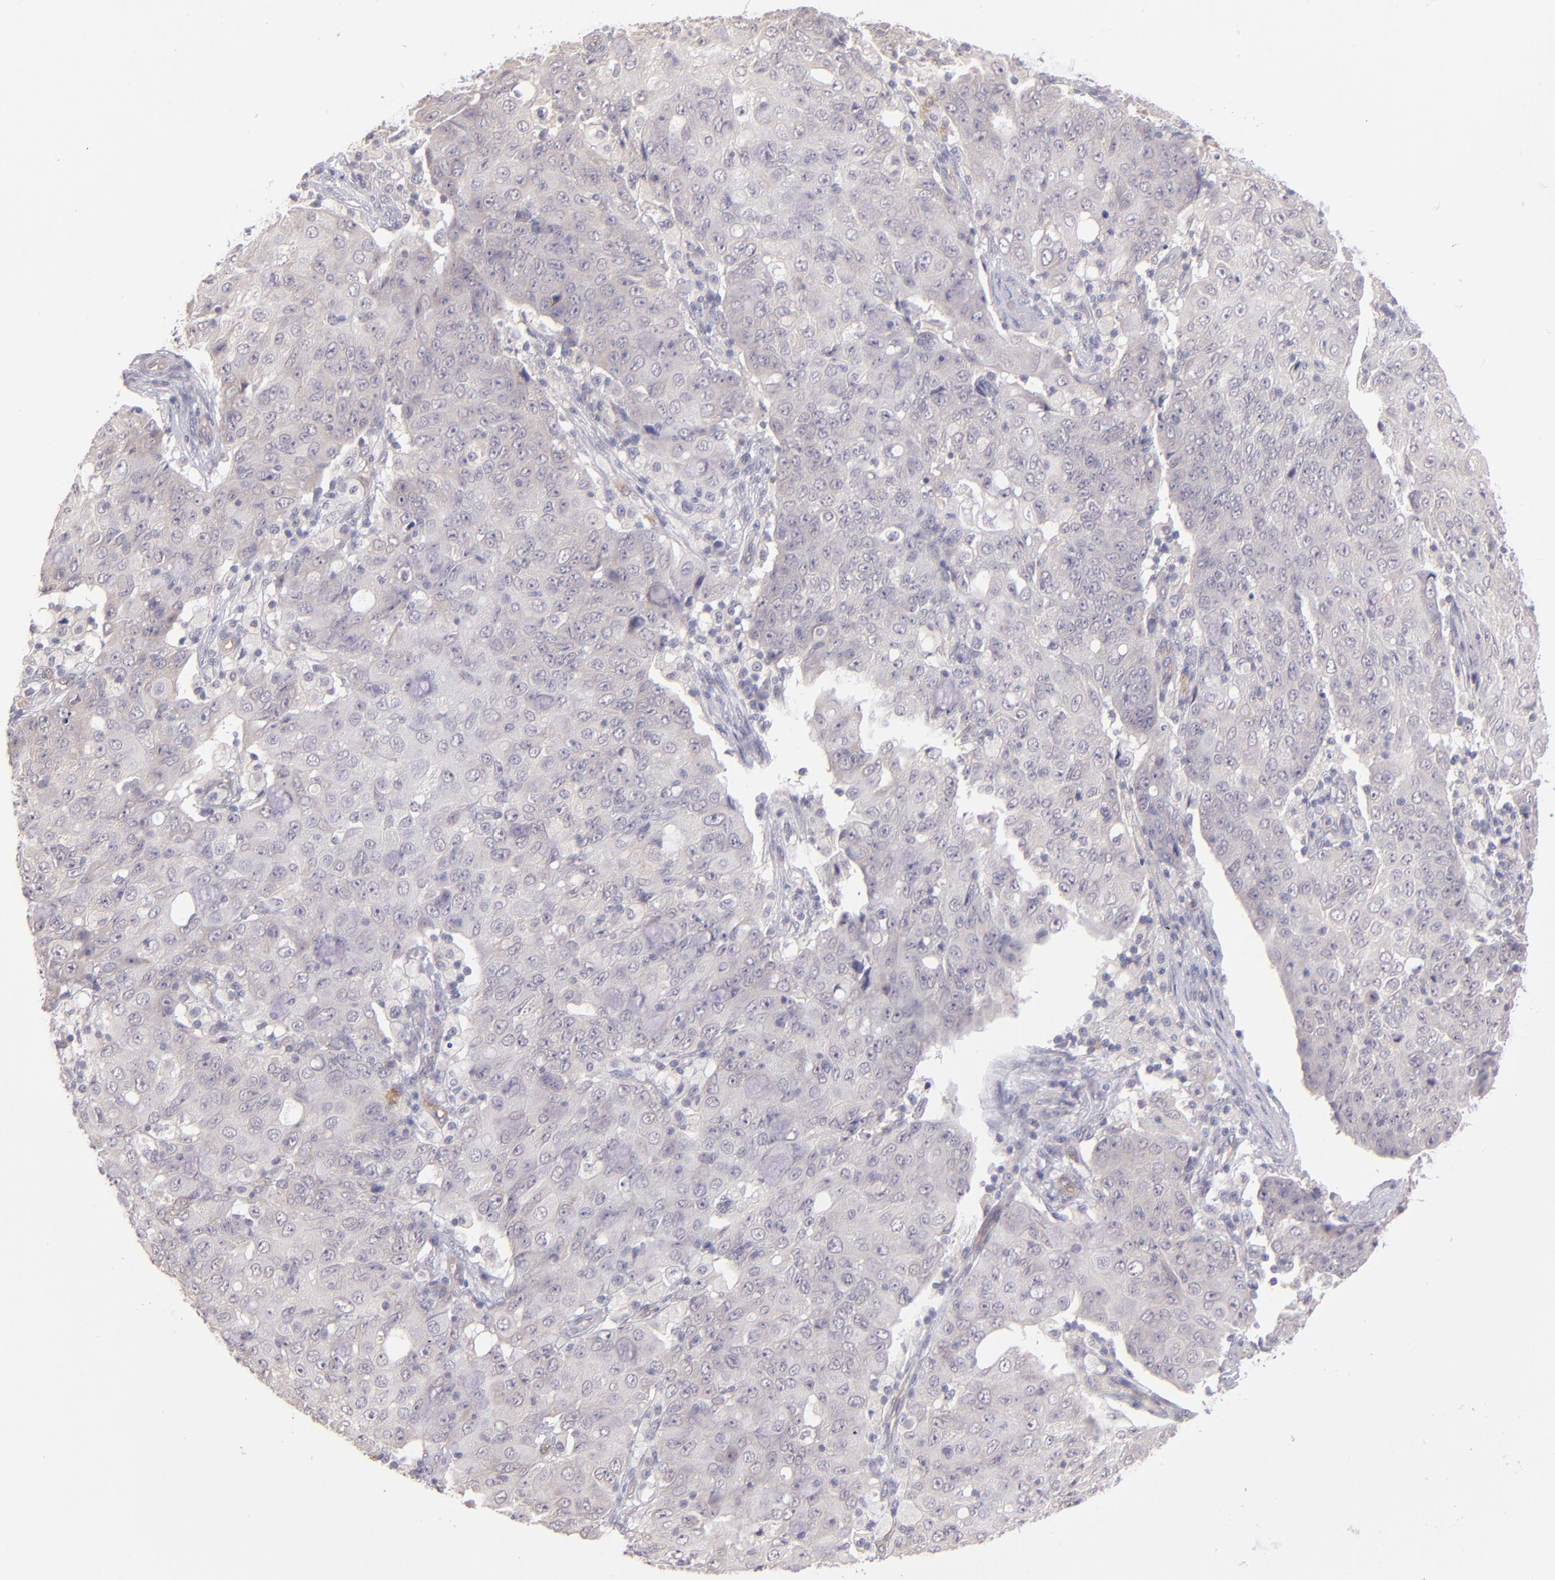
{"staining": {"intensity": "weak", "quantity": "<25%", "location": "cytoplasmic/membranous"}, "tissue": "ovarian cancer", "cell_type": "Tumor cells", "image_type": "cancer", "snomed": [{"axis": "morphology", "description": "Carcinoma, endometroid"}, {"axis": "topography", "description": "Ovary"}], "caption": "High power microscopy image of an IHC histopathology image of ovarian endometroid carcinoma, revealing no significant staining in tumor cells.", "gene": "THBD", "patient": {"sex": "female", "age": 42}}